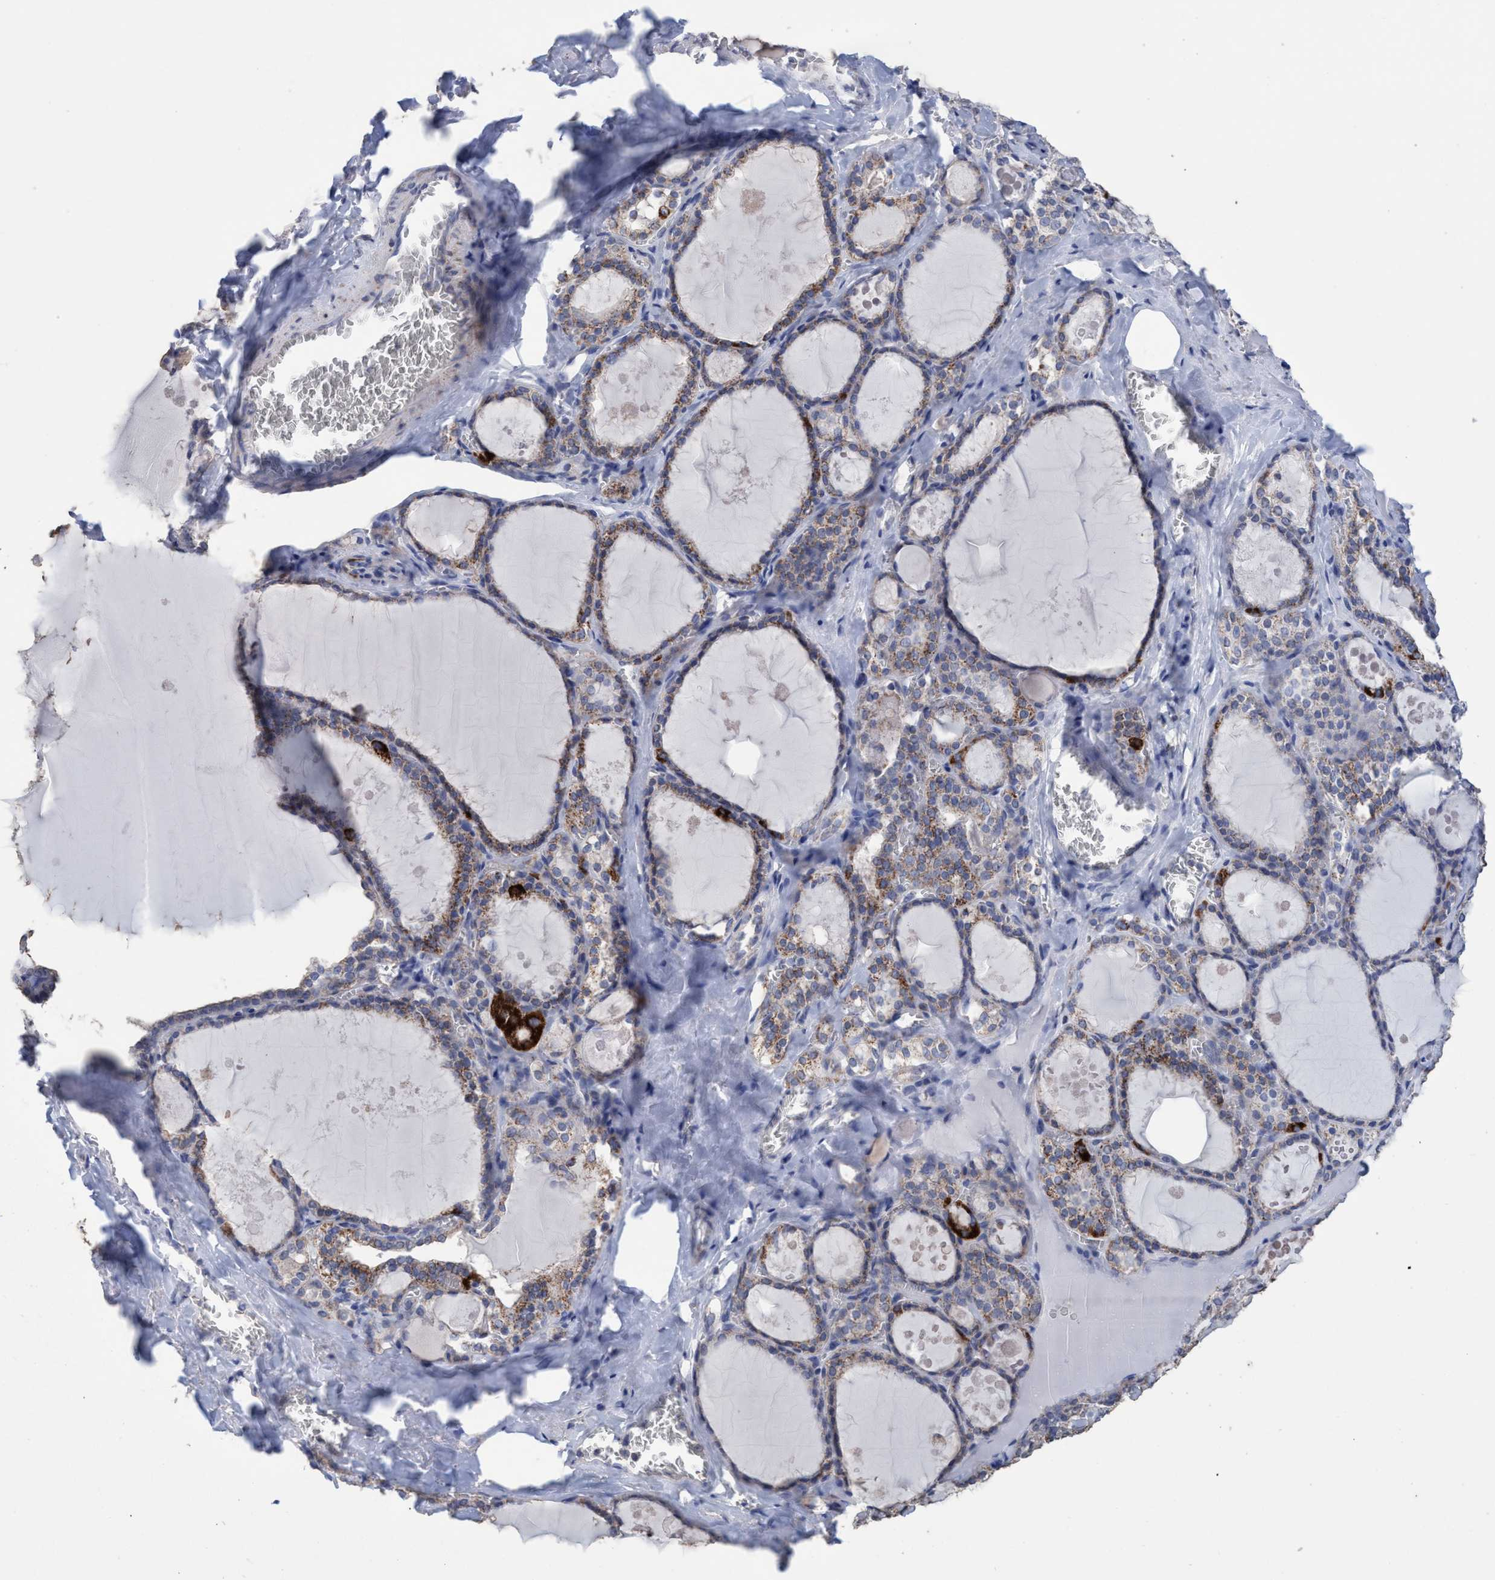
{"staining": {"intensity": "moderate", "quantity": ">75%", "location": "cytoplasmic/membranous"}, "tissue": "thyroid gland", "cell_type": "Glandular cells", "image_type": "normal", "snomed": [{"axis": "morphology", "description": "Normal tissue, NOS"}, {"axis": "topography", "description": "Thyroid gland"}], "caption": "Immunohistochemical staining of unremarkable thyroid gland shows medium levels of moderate cytoplasmic/membranous positivity in about >75% of glandular cells. The protein of interest is shown in brown color, while the nuclei are stained blue.", "gene": "RSAD1", "patient": {"sex": "male", "age": 56}}